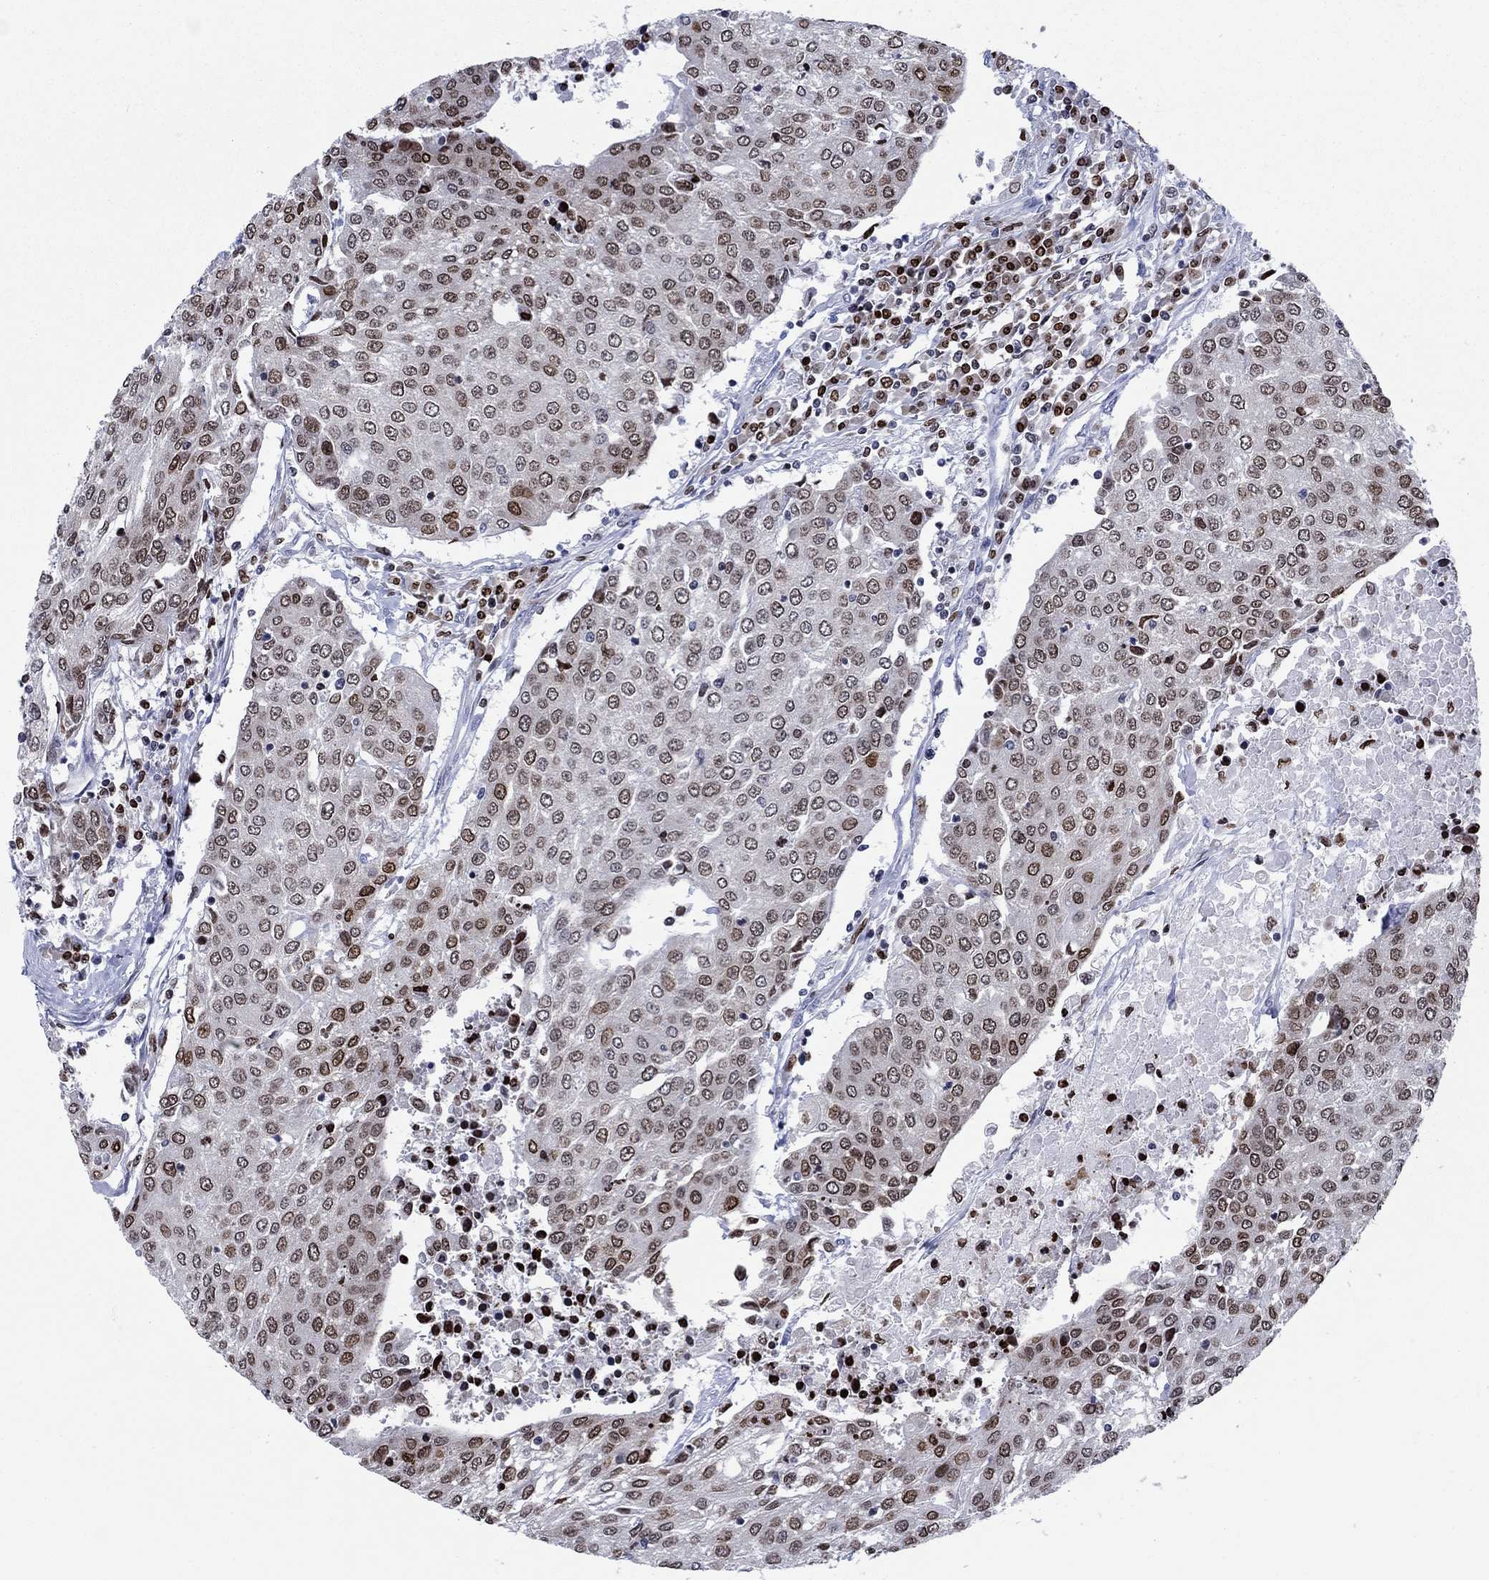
{"staining": {"intensity": "moderate", "quantity": "25%-75%", "location": "nuclear"}, "tissue": "urothelial cancer", "cell_type": "Tumor cells", "image_type": "cancer", "snomed": [{"axis": "morphology", "description": "Urothelial carcinoma, High grade"}, {"axis": "topography", "description": "Urinary bladder"}], "caption": "Immunohistochemical staining of urothelial cancer shows moderate nuclear protein staining in about 25%-75% of tumor cells.", "gene": "HMGA1", "patient": {"sex": "female", "age": 85}}